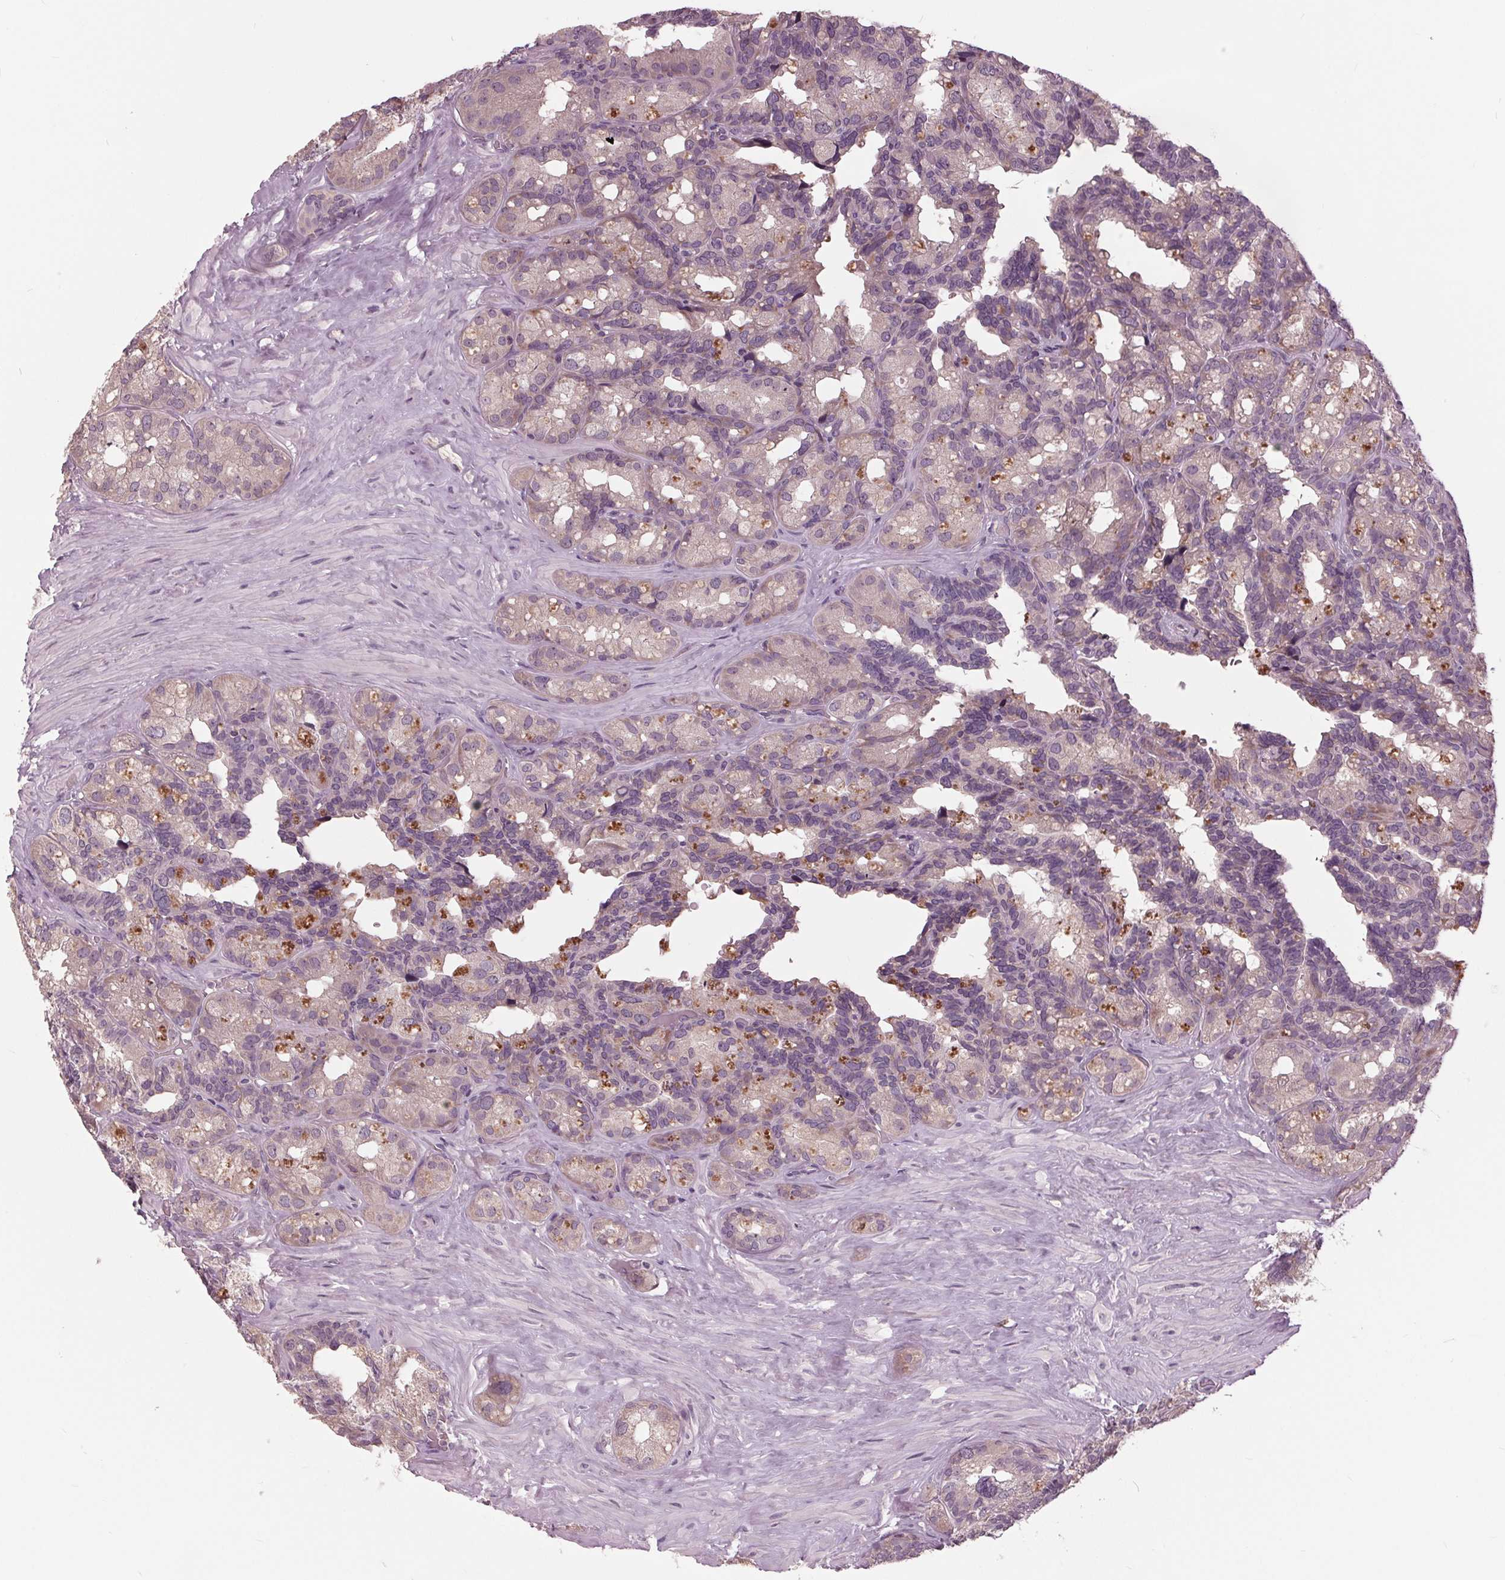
{"staining": {"intensity": "negative", "quantity": "none", "location": "none"}, "tissue": "seminal vesicle", "cell_type": "Glandular cells", "image_type": "normal", "snomed": [{"axis": "morphology", "description": "Normal tissue, NOS"}, {"axis": "topography", "description": "Seminal veicle"}], "caption": "This is a histopathology image of immunohistochemistry (IHC) staining of unremarkable seminal vesicle, which shows no expression in glandular cells. Brightfield microscopy of IHC stained with DAB (brown) and hematoxylin (blue), captured at high magnification.", "gene": "SIGLEC6", "patient": {"sex": "male", "age": 60}}